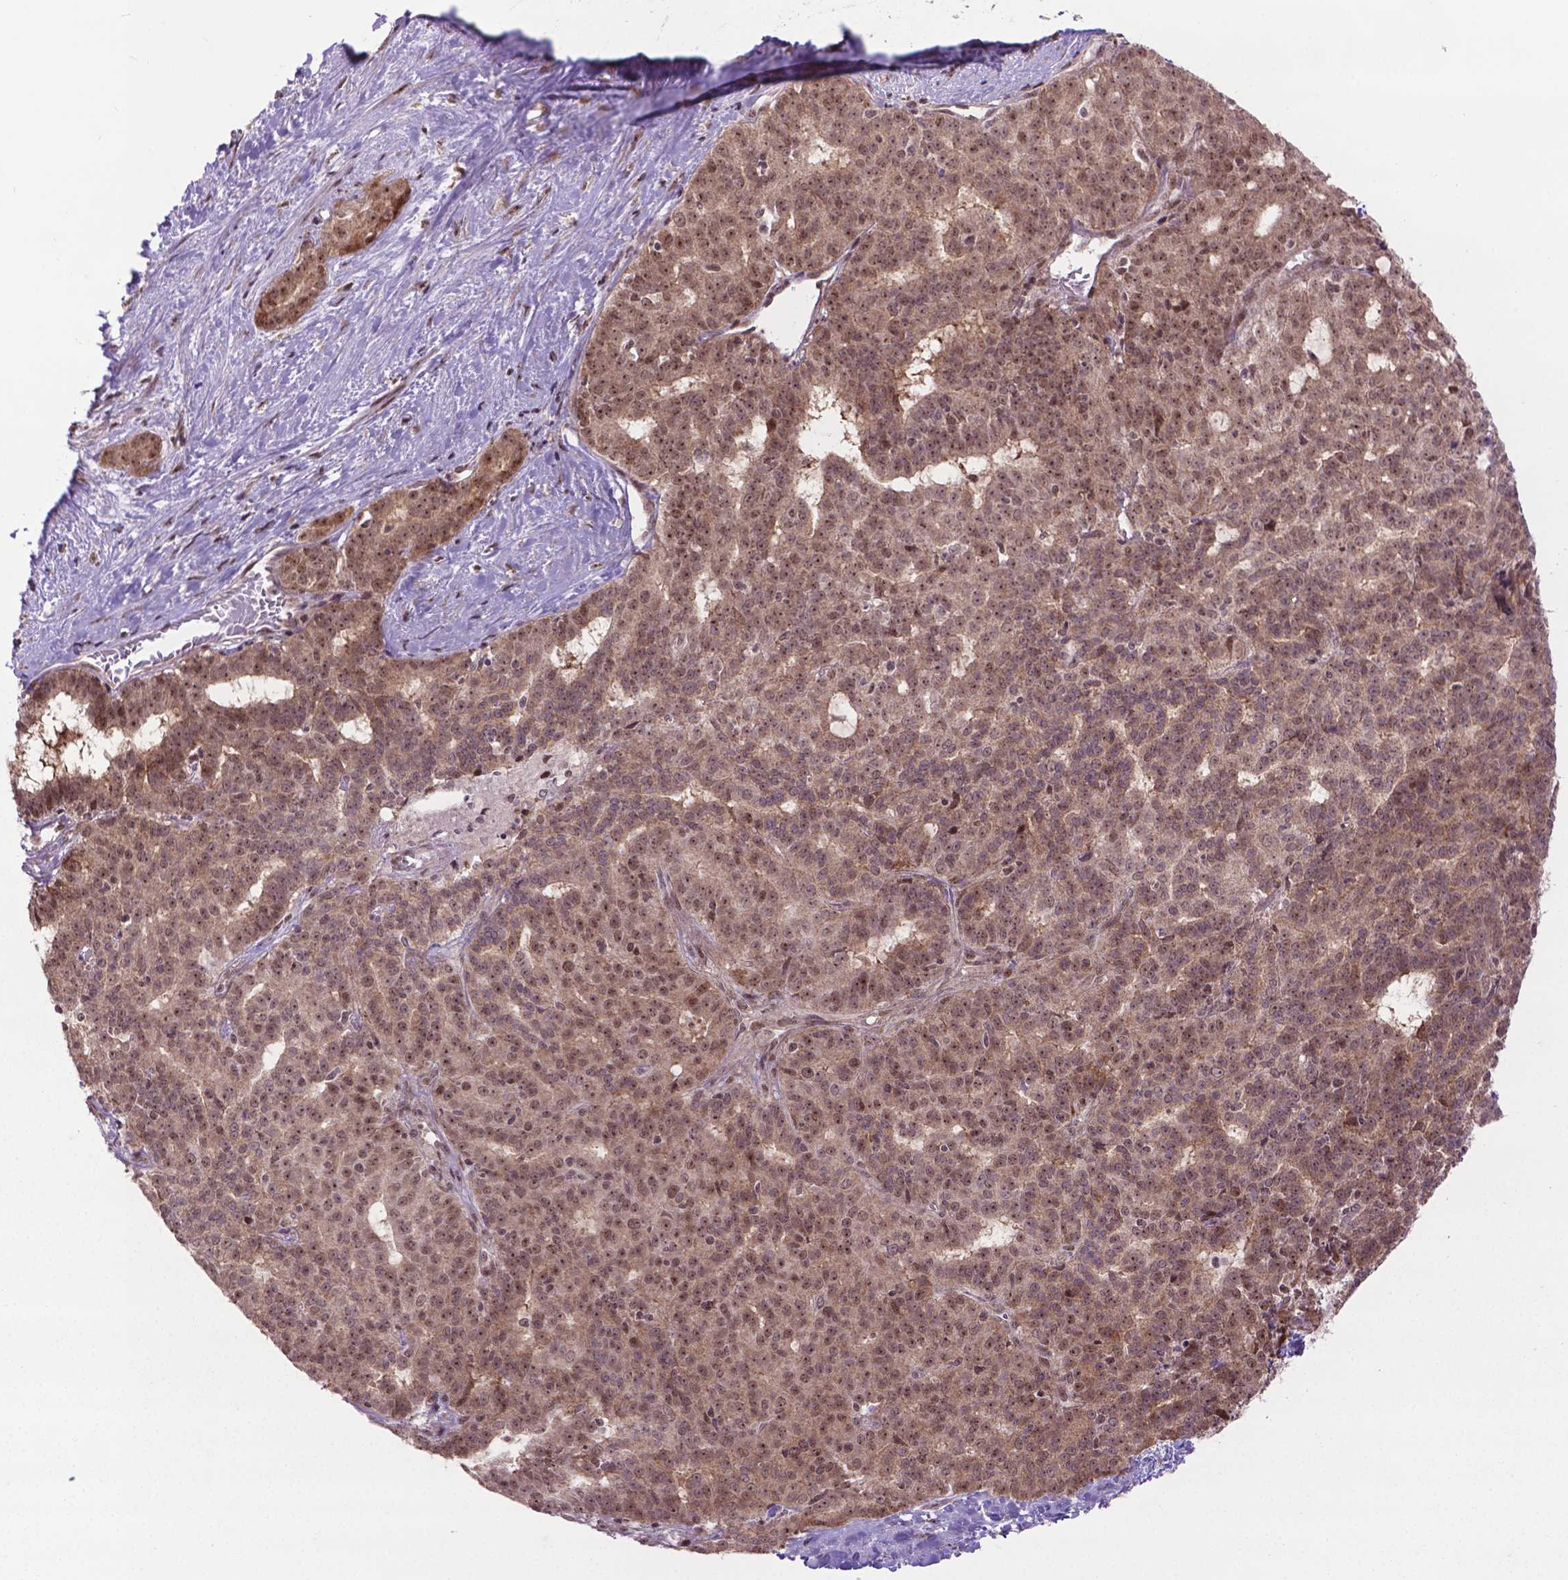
{"staining": {"intensity": "moderate", "quantity": ">75%", "location": "nuclear"}, "tissue": "liver cancer", "cell_type": "Tumor cells", "image_type": "cancer", "snomed": [{"axis": "morphology", "description": "Cholangiocarcinoma"}, {"axis": "topography", "description": "Liver"}], "caption": "Protein staining by IHC shows moderate nuclear expression in approximately >75% of tumor cells in liver cancer.", "gene": "CSNK2A1", "patient": {"sex": "female", "age": 47}}